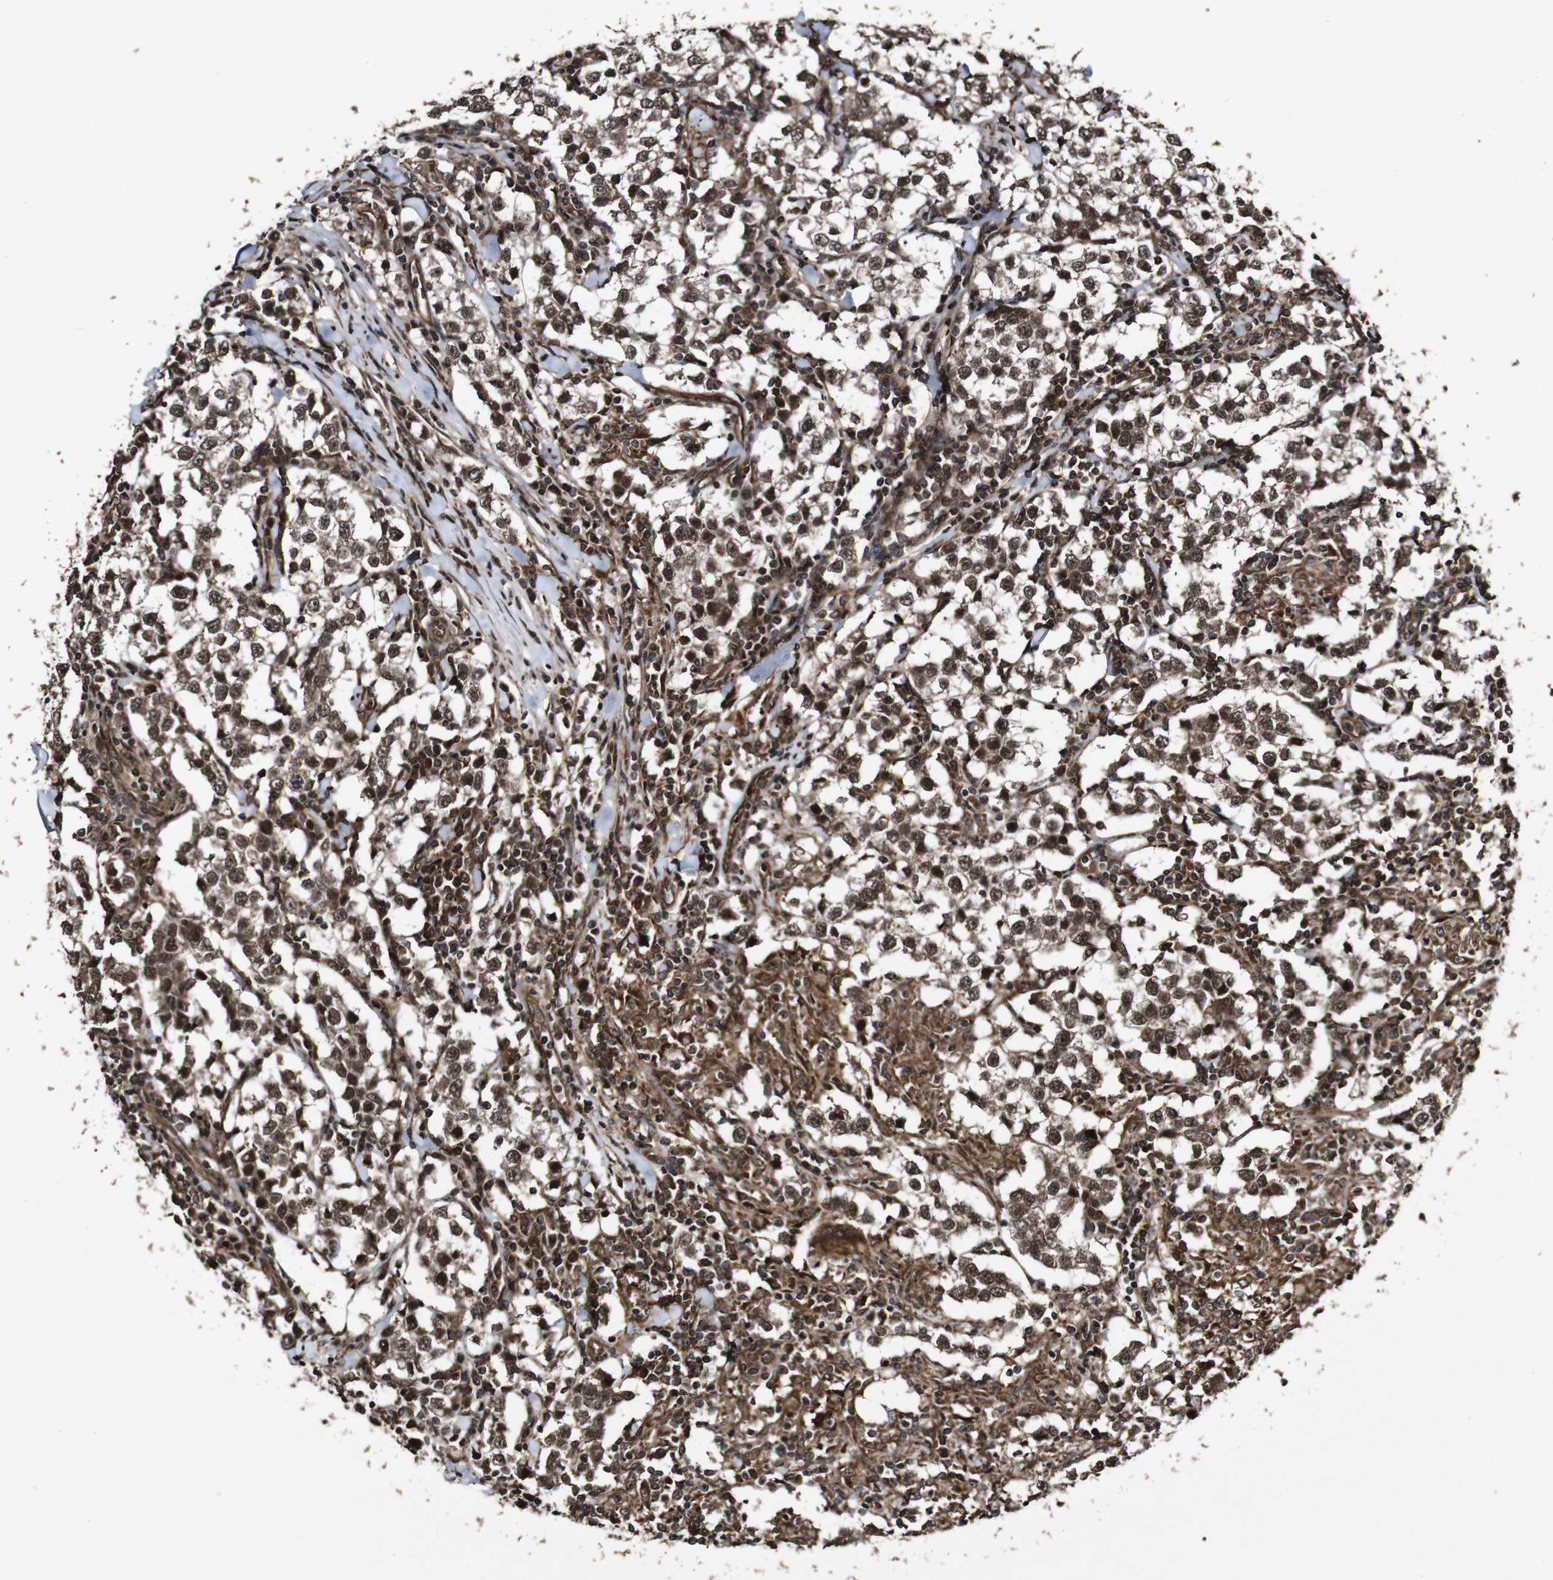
{"staining": {"intensity": "moderate", "quantity": ">75%", "location": "cytoplasmic/membranous,nuclear"}, "tissue": "testis cancer", "cell_type": "Tumor cells", "image_type": "cancer", "snomed": [{"axis": "morphology", "description": "Seminoma, NOS"}, {"axis": "morphology", "description": "Carcinoma, Embryonal, NOS"}, {"axis": "topography", "description": "Testis"}], "caption": "Immunohistochemistry (IHC) (DAB) staining of human testis cancer (seminoma) reveals moderate cytoplasmic/membranous and nuclear protein positivity in approximately >75% of tumor cells.", "gene": "BTN3A3", "patient": {"sex": "male", "age": 36}}